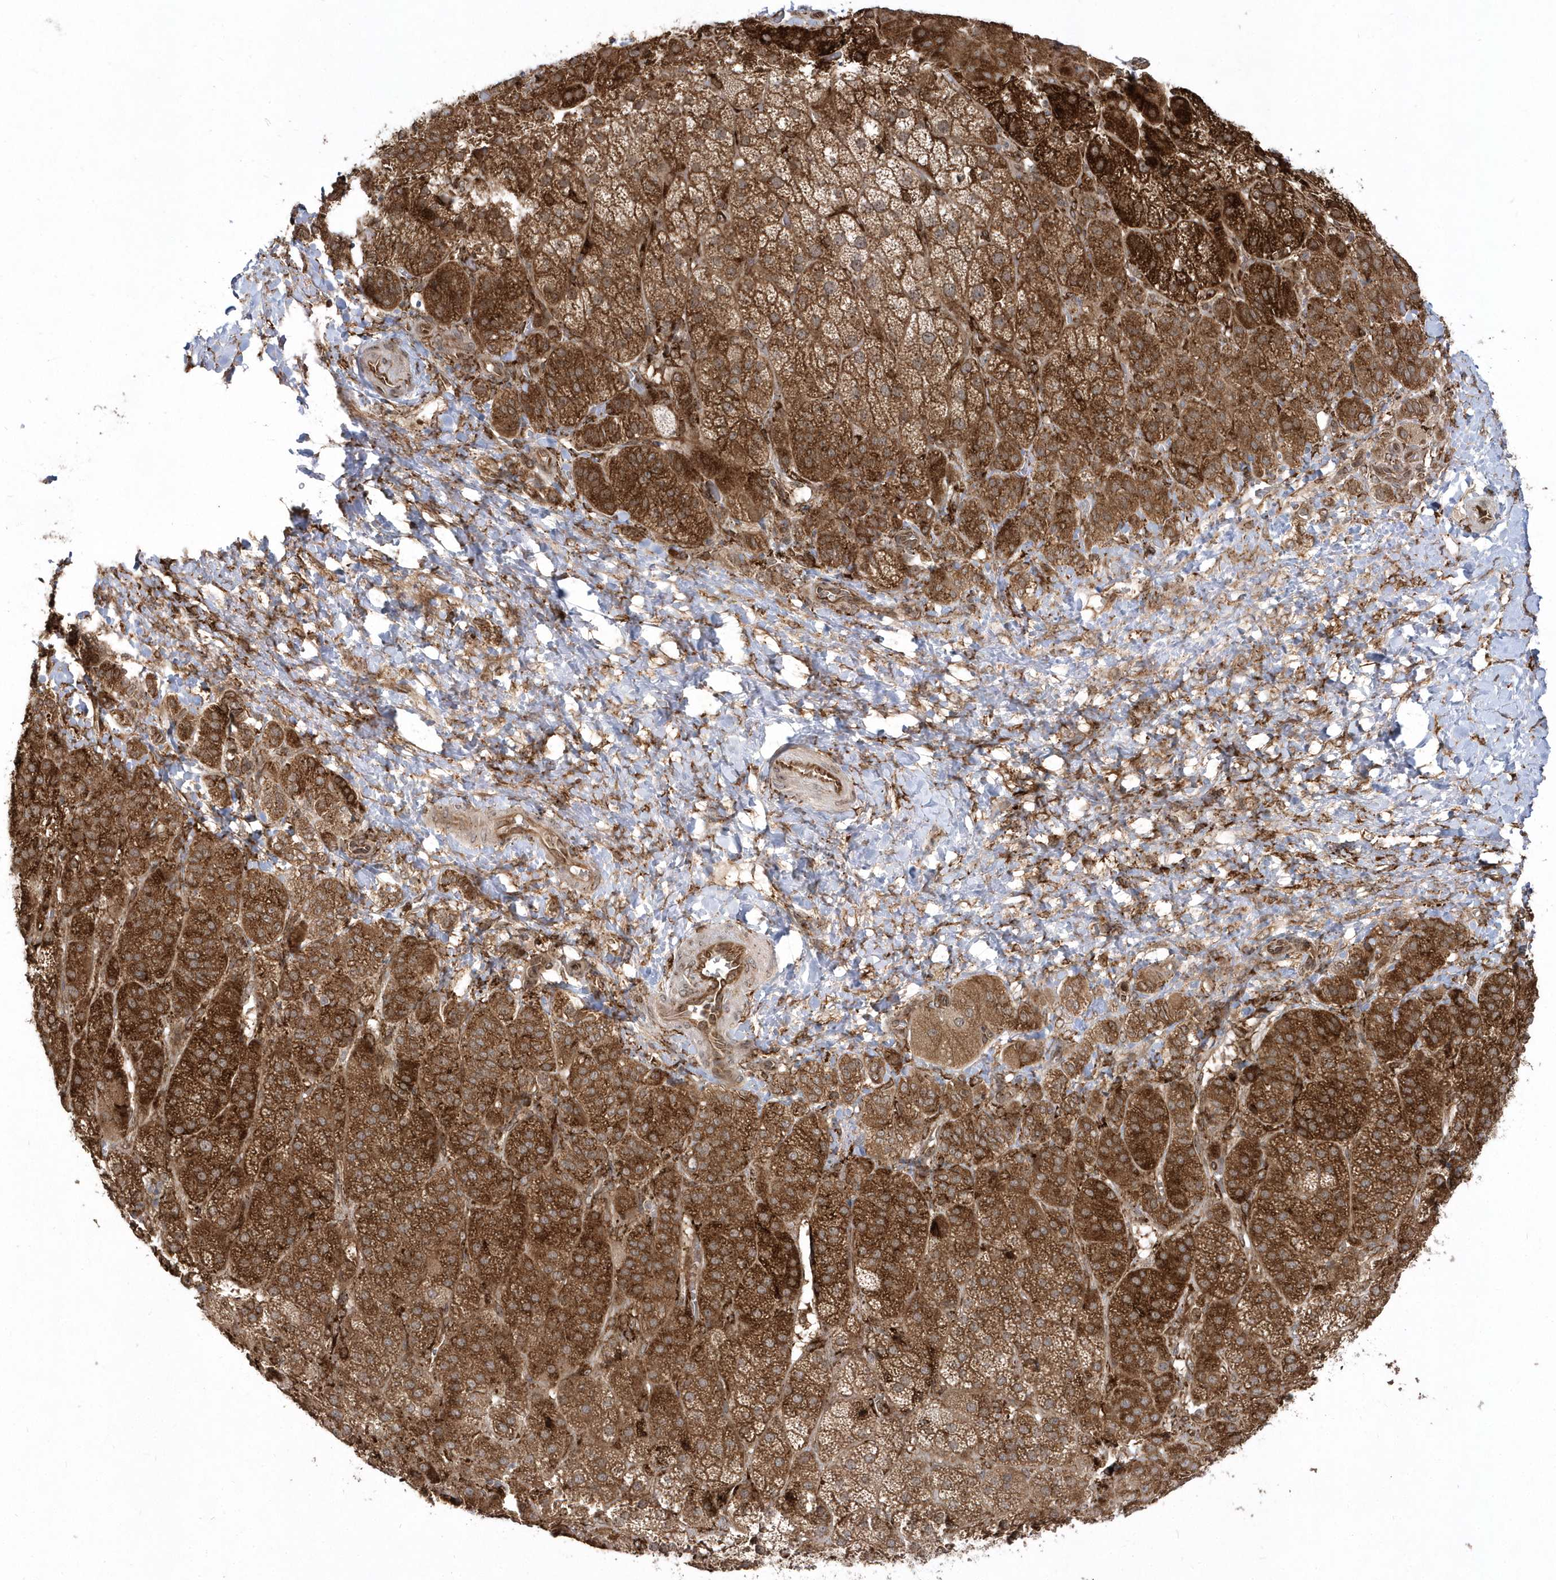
{"staining": {"intensity": "strong", "quantity": "25%-75%", "location": "cytoplasmic/membranous"}, "tissue": "adrenal gland", "cell_type": "Glandular cells", "image_type": "normal", "snomed": [{"axis": "morphology", "description": "Normal tissue, NOS"}, {"axis": "topography", "description": "Adrenal gland"}], "caption": "Immunohistochemical staining of benign human adrenal gland demonstrates 25%-75% levels of strong cytoplasmic/membranous protein positivity in approximately 25%-75% of glandular cells. (Brightfield microscopy of DAB IHC at high magnification).", "gene": "EPC2", "patient": {"sex": "female", "age": 57}}